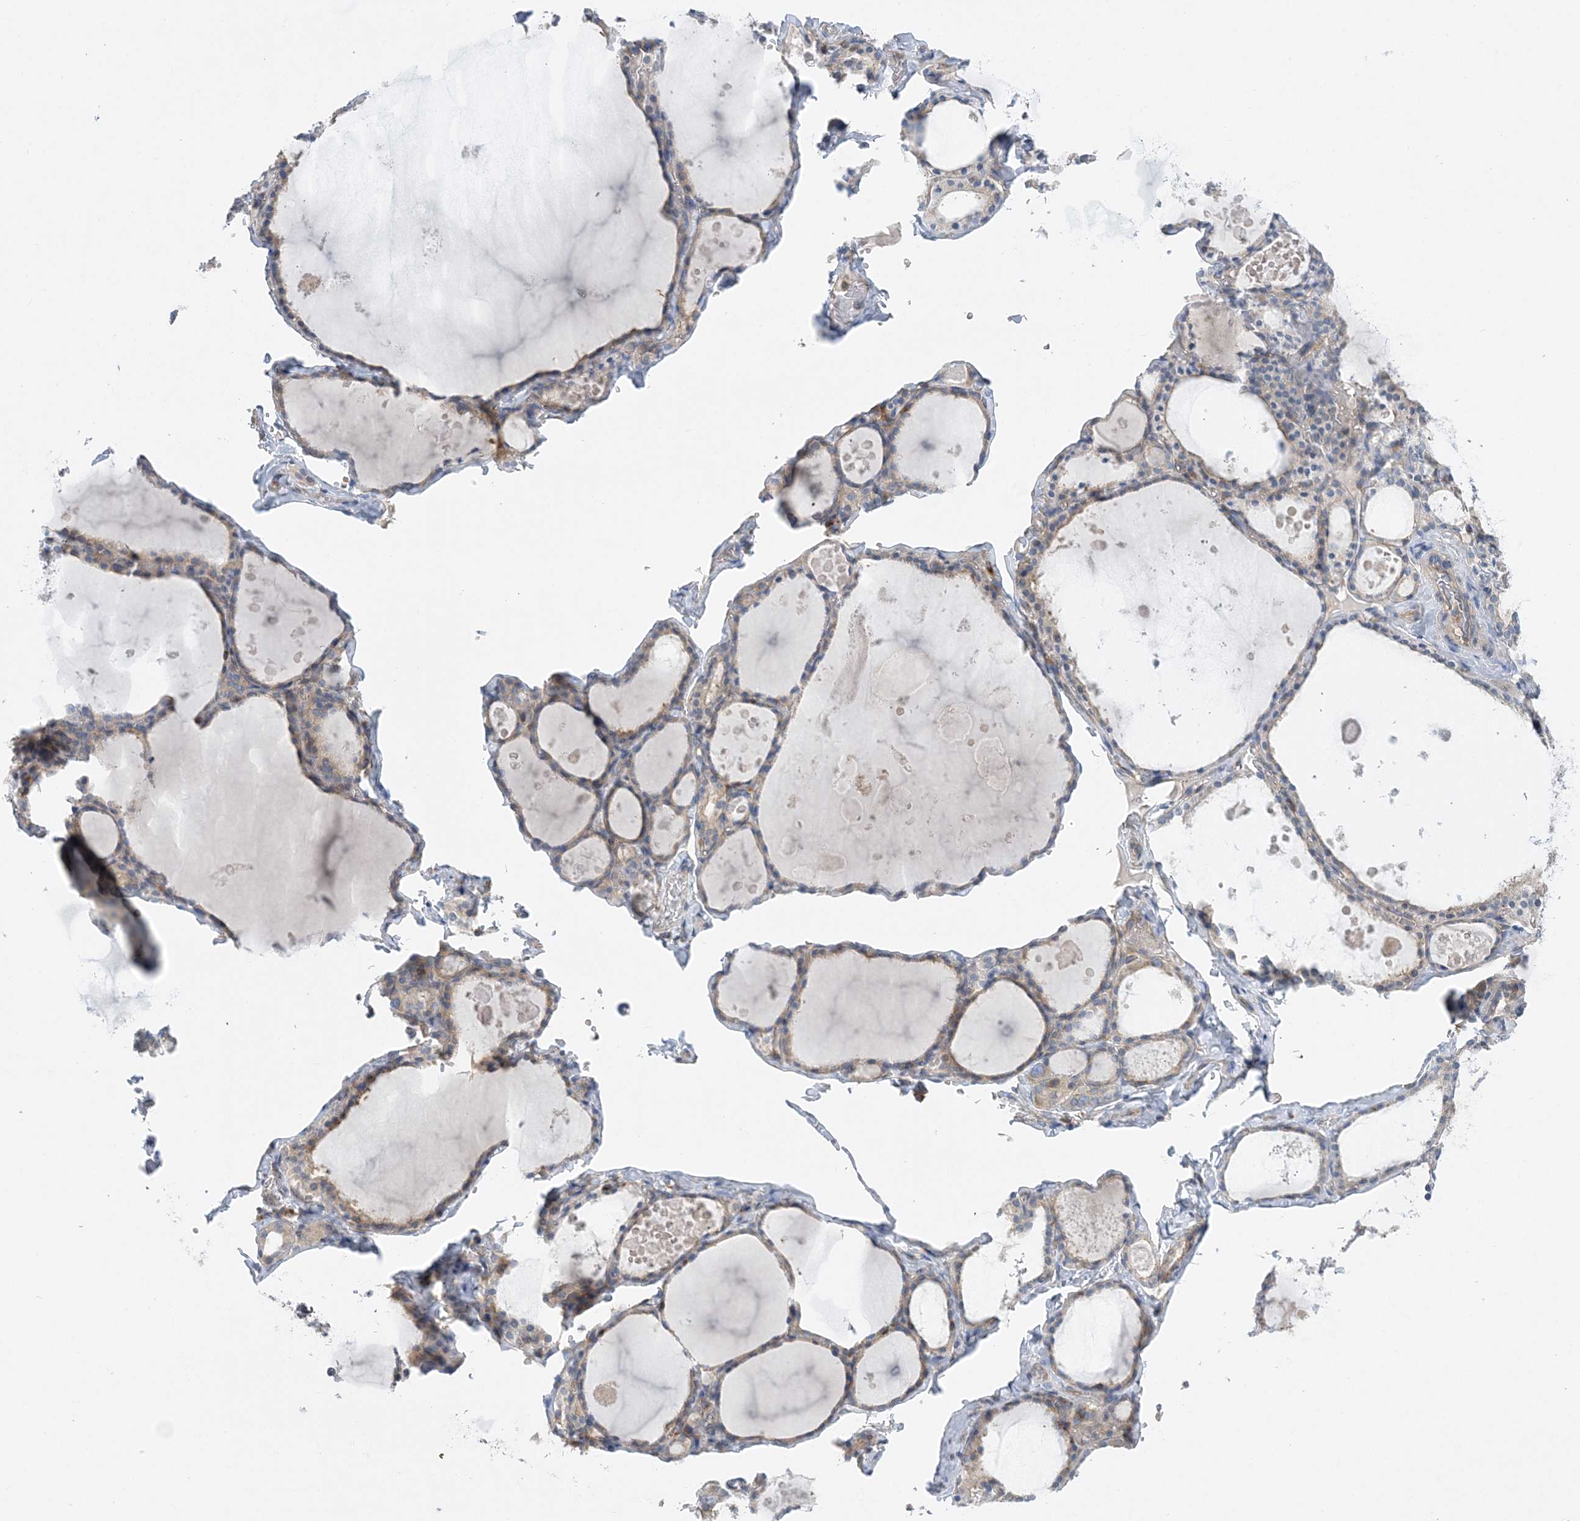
{"staining": {"intensity": "weak", "quantity": "25%-75%", "location": "cytoplasmic/membranous"}, "tissue": "thyroid gland", "cell_type": "Glandular cells", "image_type": "normal", "snomed": [{"axis": "morphology", "description": "Normal tissue, NOS"}, {"axis": "topography", "description": "Thyroid gland"}], "caption": "Glandular cells exhibit low levels of weak cytoplasmic/membranous expression in about 25%-75% of cells in benign human thyroid gland. The protein is shown in brown color, while the nuclei are stained blue.", "gene": "FAM114A2", "patient": {"sex": "male", "age": 56}}